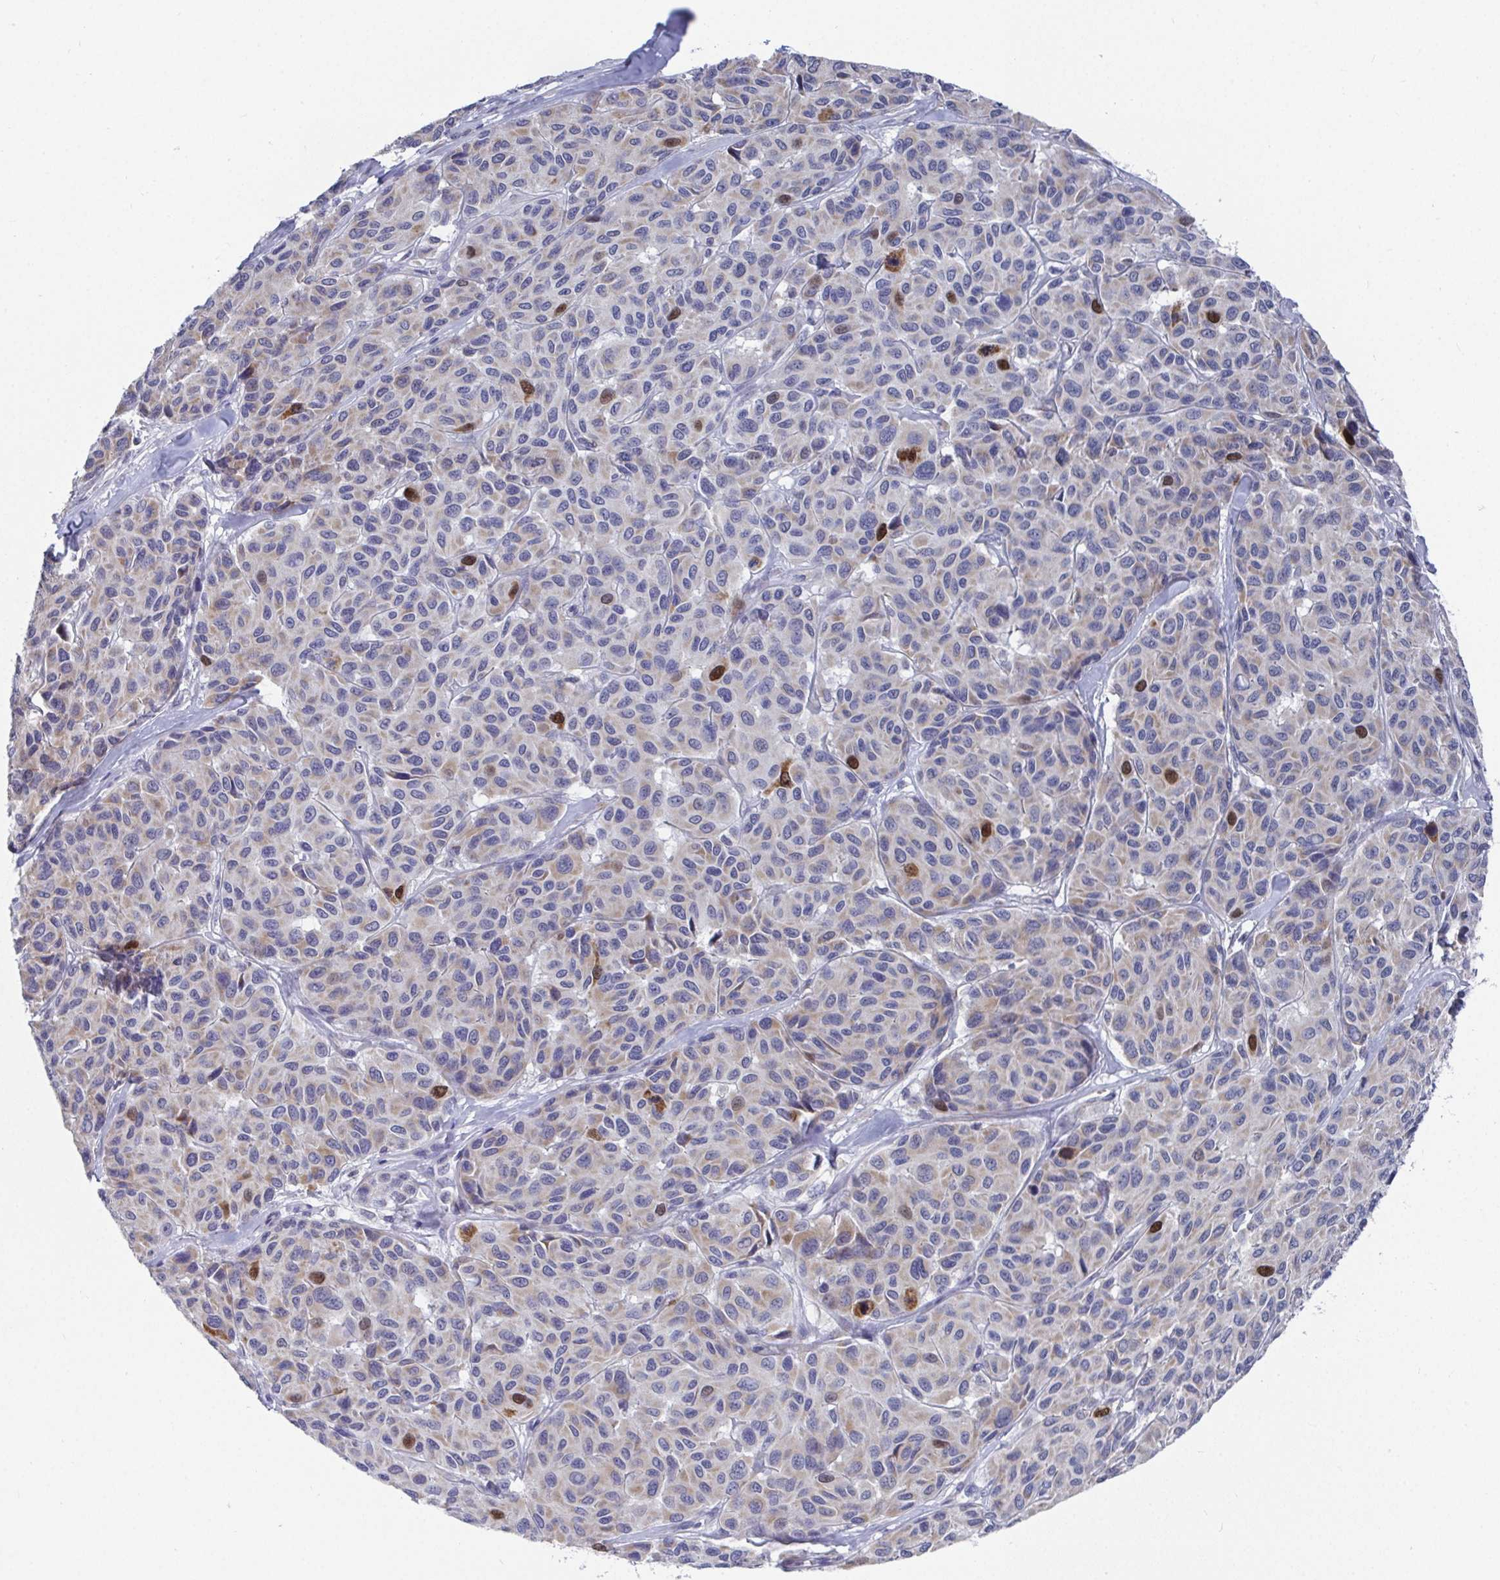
{"staining": {"intensity": "moderate", "quantity": "<25%", "location": "nuclear"}, "tissue": "melanoma", "cell_type": "Tumor cells", "image_type": "cancer", "snomed": [{"axis": "morphology", "description": "Malignant melanoma, NOS"}, {"axis": "topography", "description": "Skin"}], "caption": "Protein staining by IHC displays moderate nuclear expression in about <25% of tumor cells in melanoma. The protein of interest is stained brown, and the nuclei are stained in blue (DAB (3,3'-diaminobenzidine) IHC with brightfield microscopy, high magnification).", "gene": "ATP5F1C", "patient": {"sex": "female", "age": 66}}